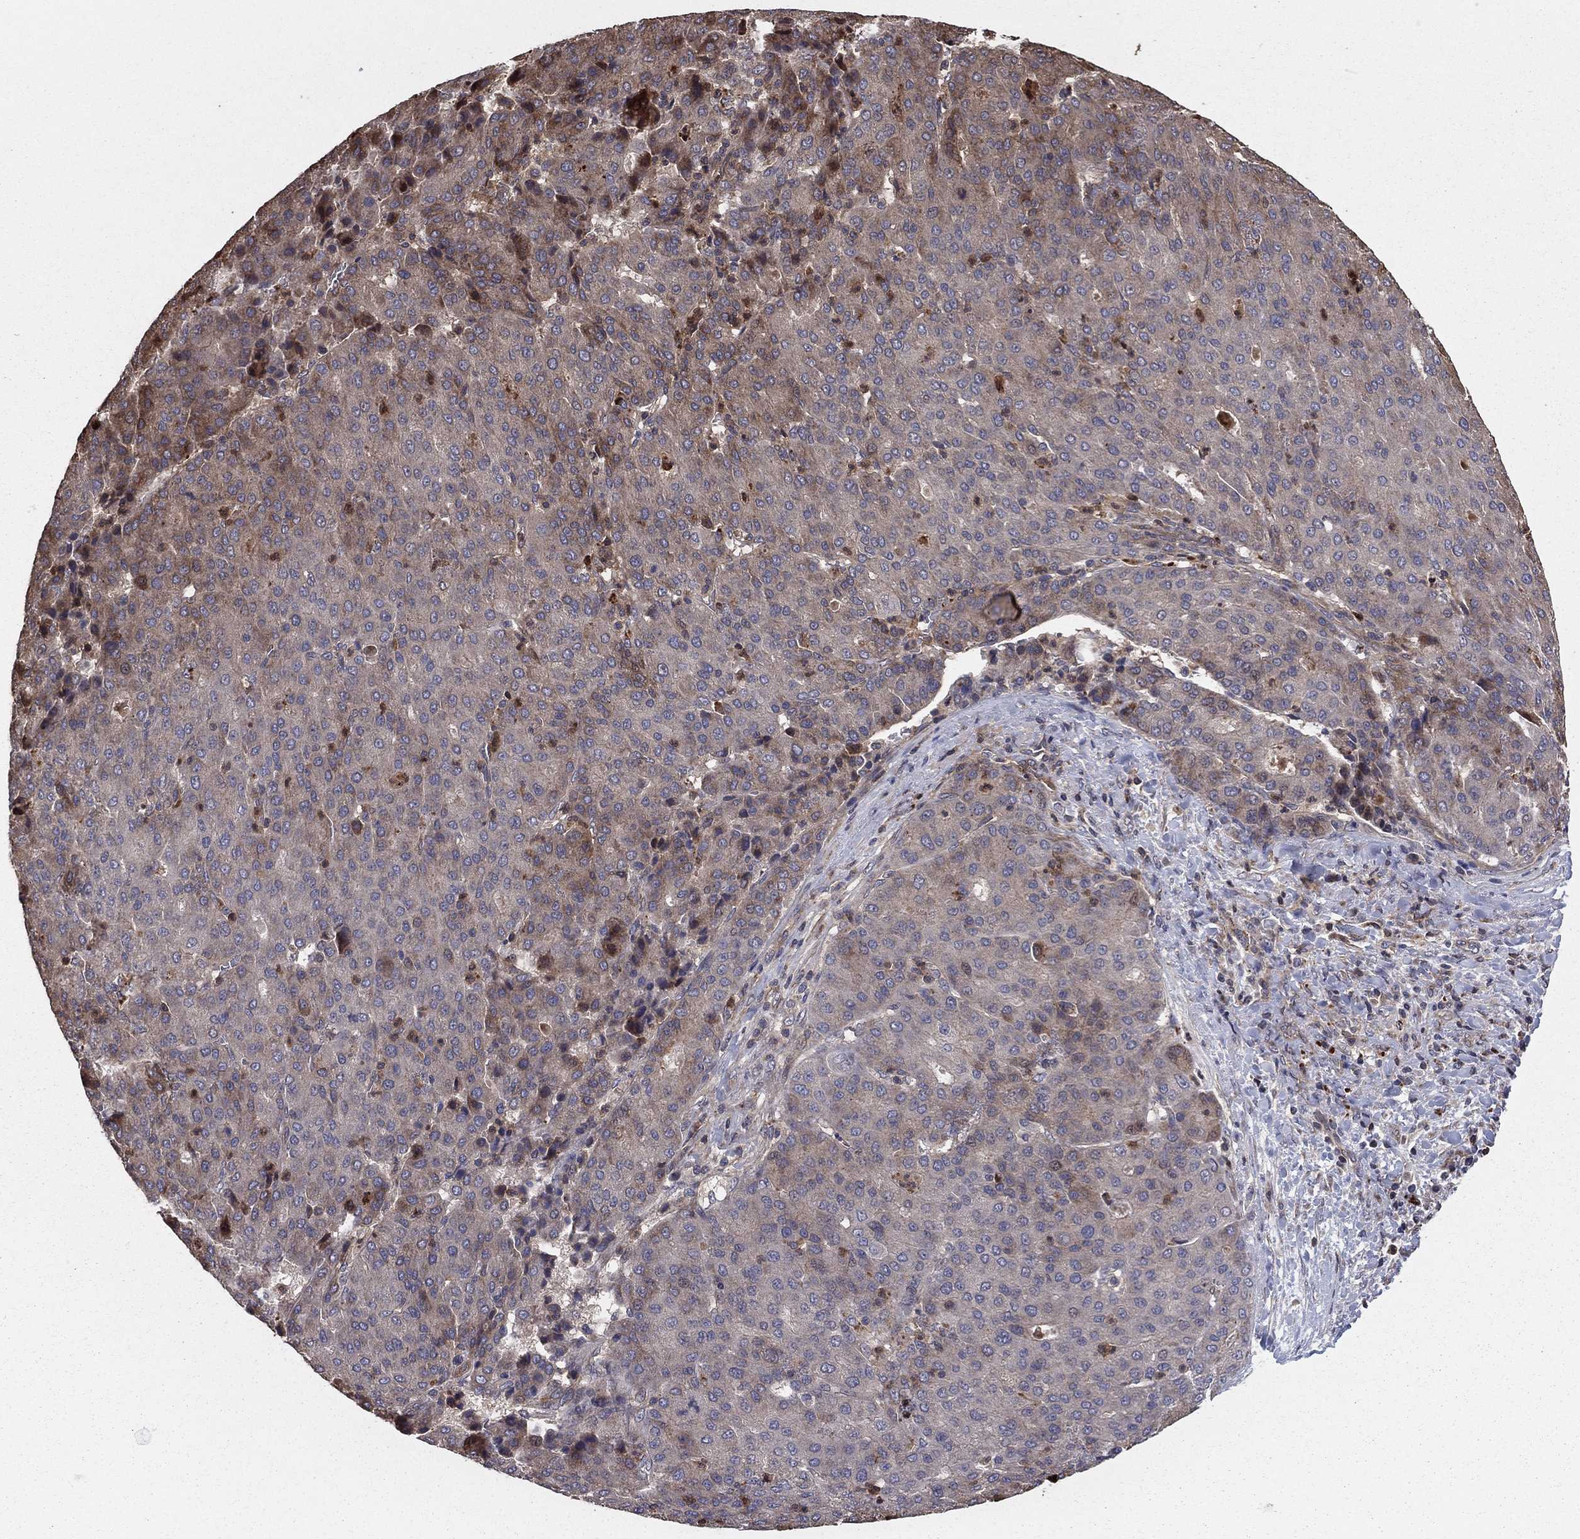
{"staining": {"intensity": "weak", "quantity": "<25%", "location": "cytoplasmic/membranous"}, "tissue": "liver cancer", "cell_type": "Tumor cells", "image_type": "cancer", "snomed": [{"axis": "morphology", "description": "Carcinoma, Hepatocellular, NOS"}, {"axis": "topography", "description": "Liver"}], "caption": "Photomicrograph shows no significant protein staining in tumor cells of liver hepatocellular carcinoma.", "gene": "GYG1", "patient": {"sex": "male", "age": 65}}